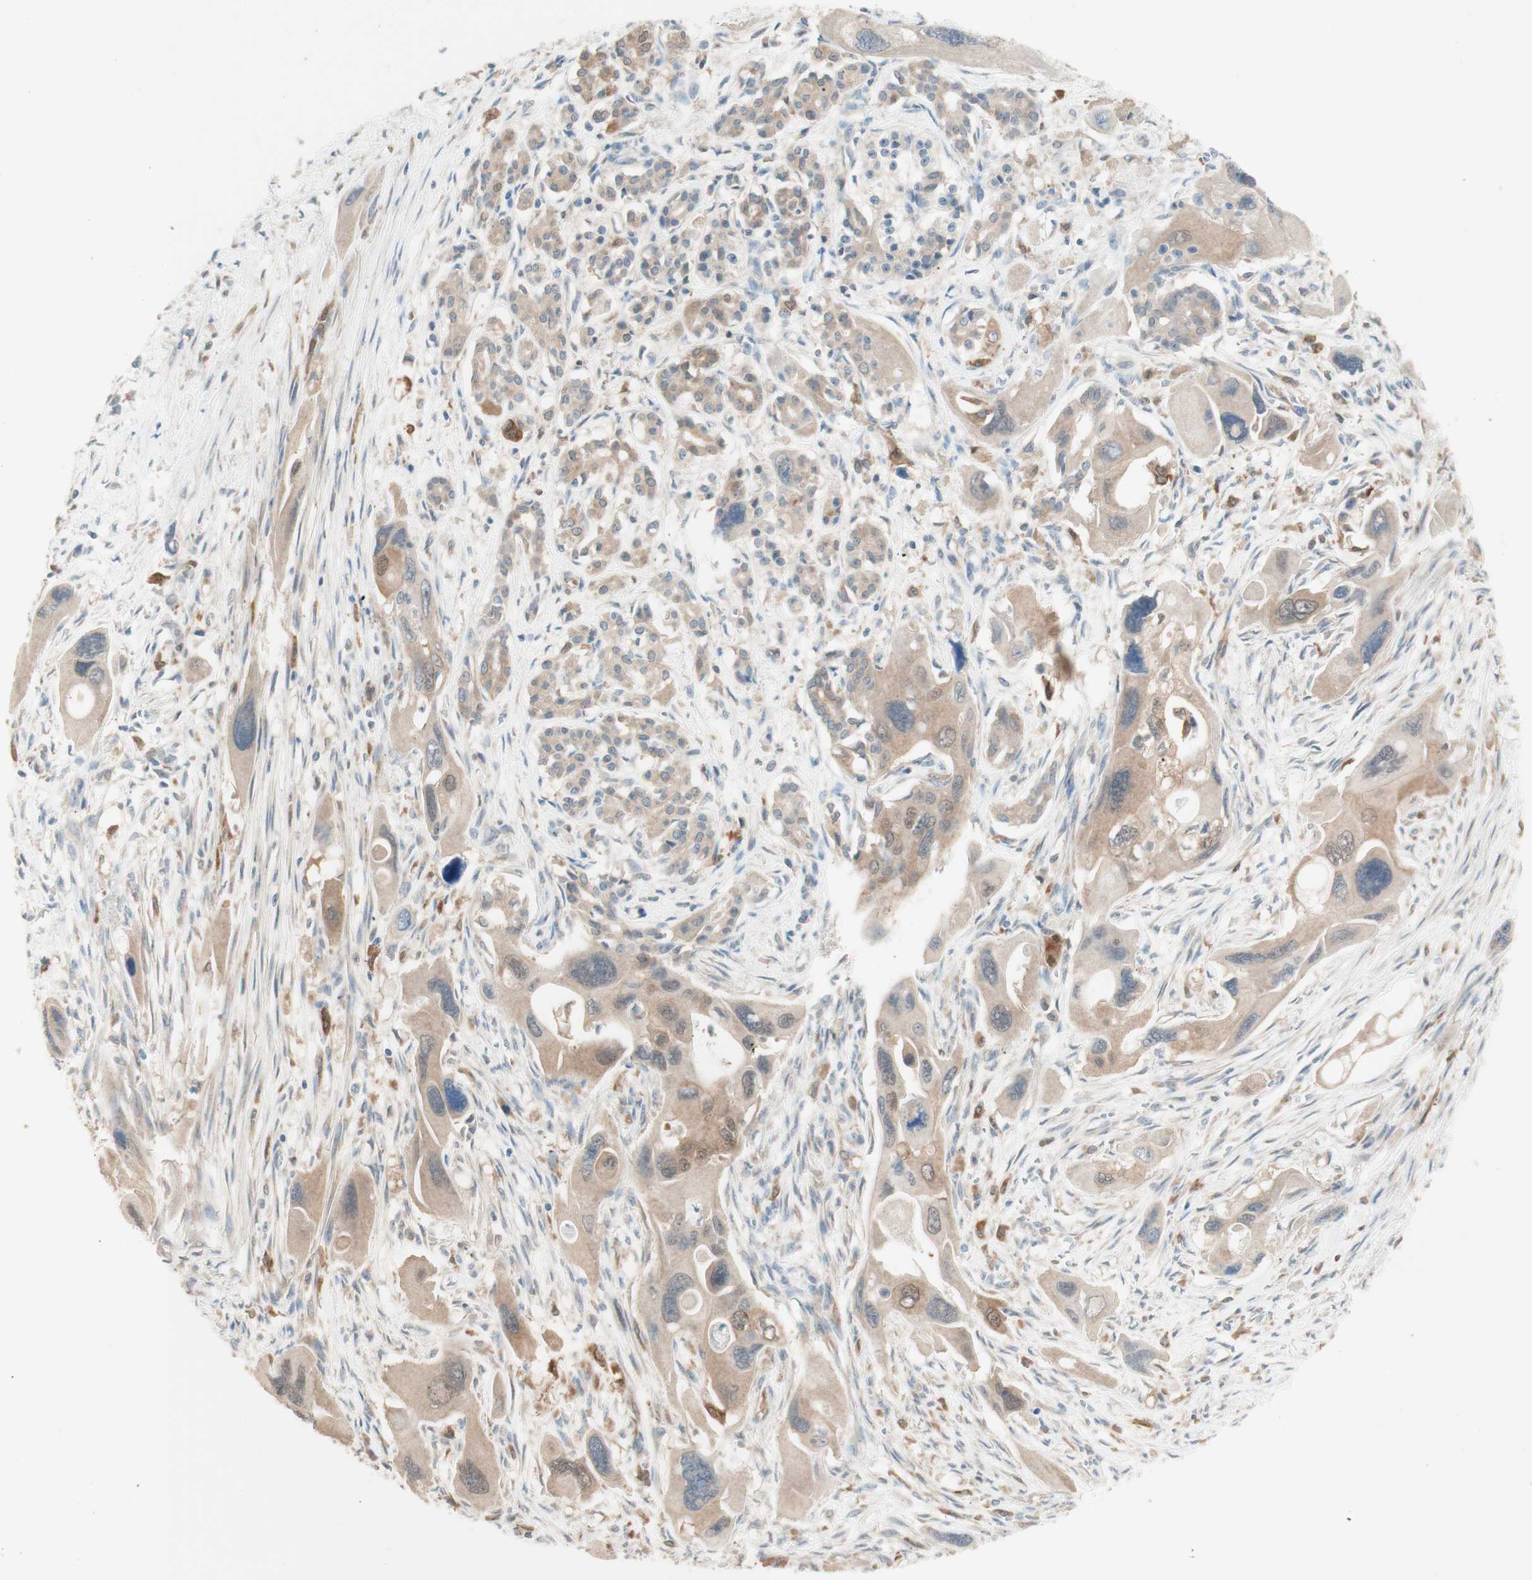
{"staining": {"intensity": "weak", "quantity": ">75%", "location": "cytoplasmic/membranous"}, "tissue": "pancreatic cancer", "cell_type": "Tumor cells", "image_type": "cancer", "snomed": [{"axis": "morphology", "description": "Adenocarcinoma, NOS"}, {"axis": "topography", "description": "Pancreas"}], "caption": "DAB (3,3'-diaminobenzidine) immunohistochemical staining of pancreatic cancer demonstrates weak cytoplasmic/membranous protein staining in about >75% of tumor cells.", "gene": "COMT", "patient": {"sex": "male", "age": 73}}